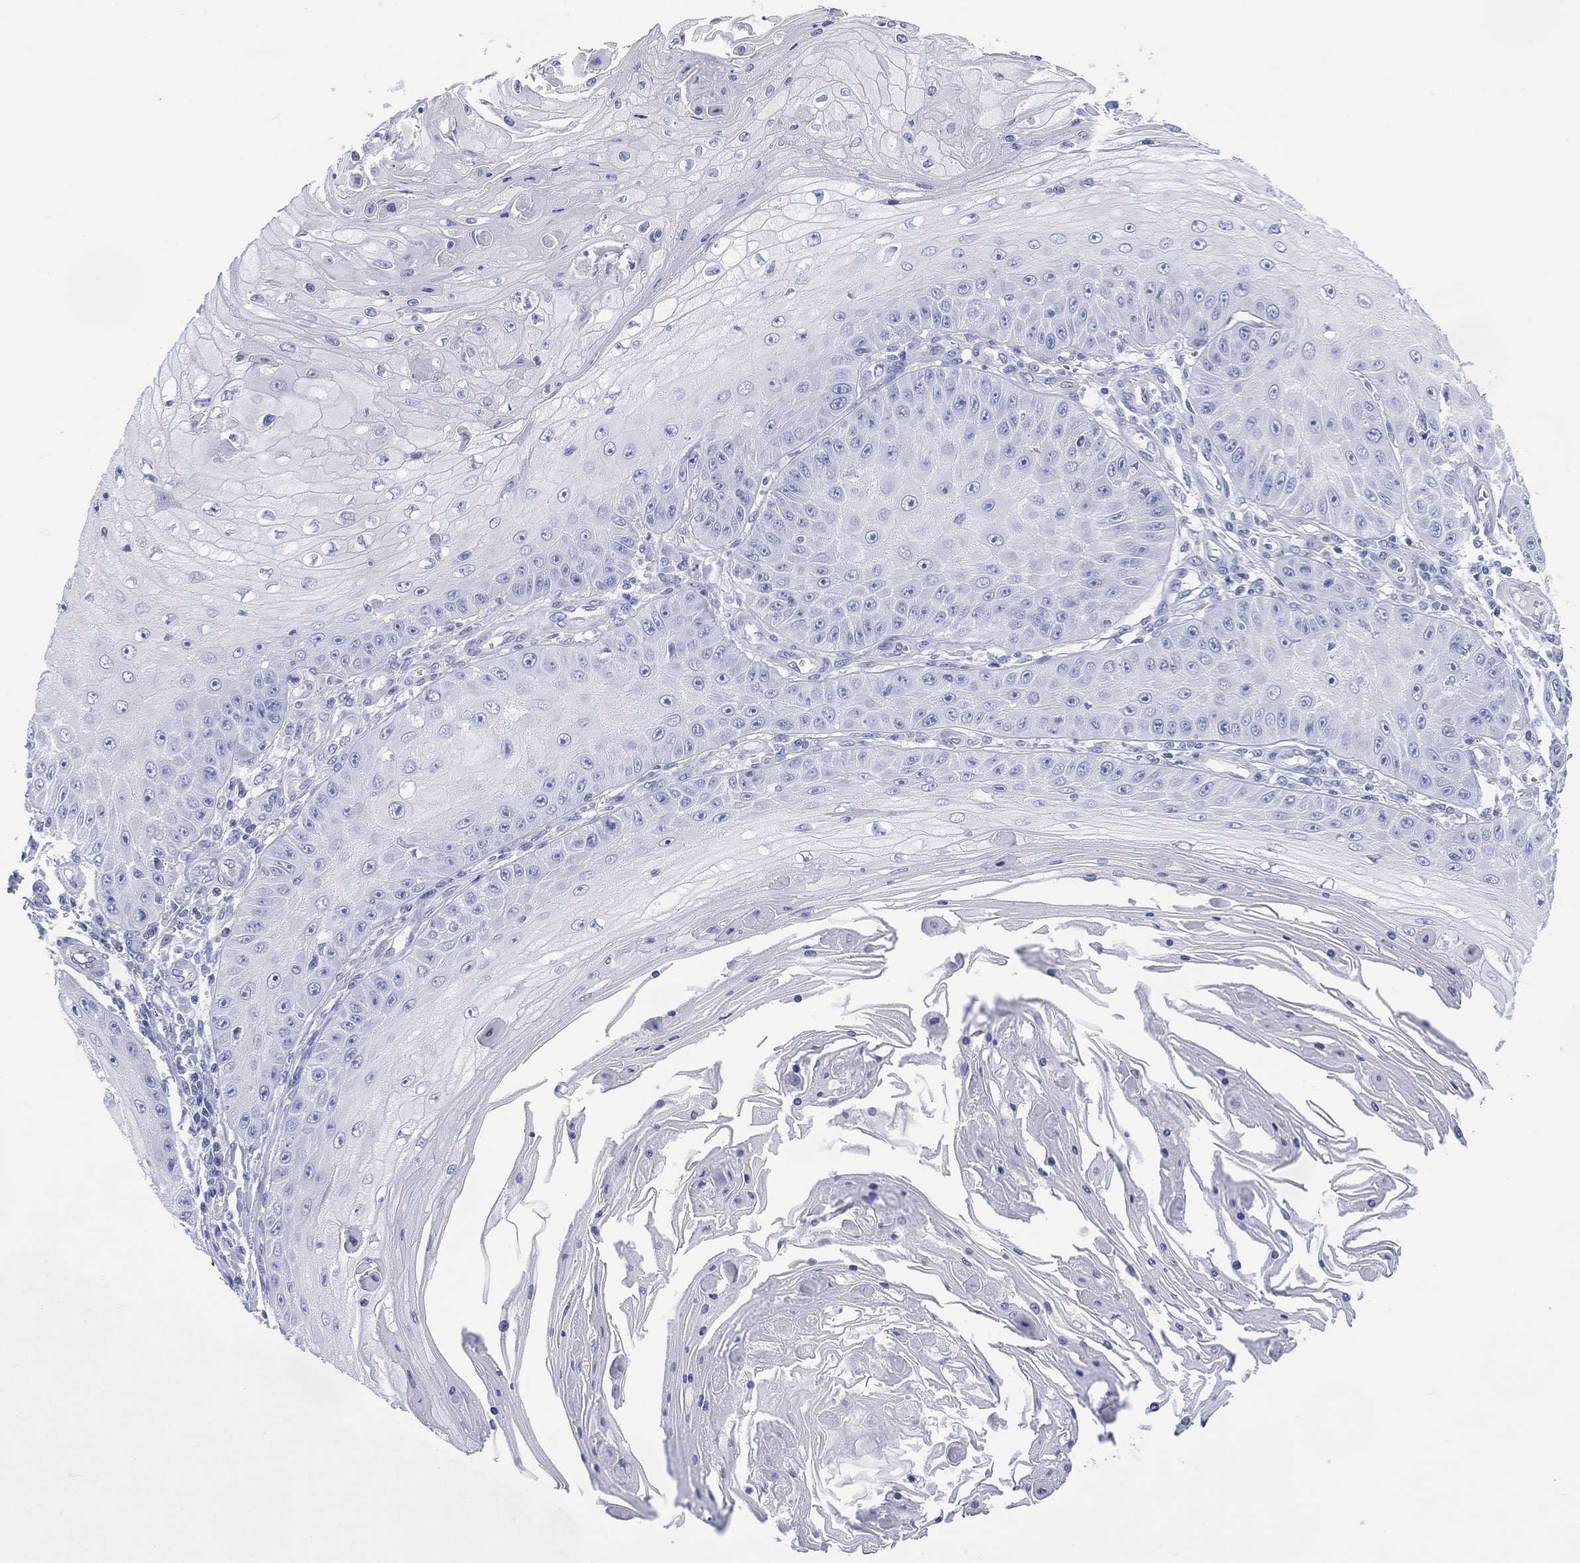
{"staining": {"intensity": "negative", "quantity": "none", "location": "none"}, "tissue": "skin cancer", "cell_type": "Tumor cells", "image_type": "cancer", "snomed": [{"axis": "morphology", "description": "Squamous cell carcinoma, NOS"}, {"axis": "topography", "description": "Skin"}], "caption": "Tumor cells are negative for protein expression in human skin cancer (squamous cell carcinoma). (DAB (3,3'-diaminobenzidine) IHC with hematoxylin counter stain).", "gene": "DDI1", "patient": {"sex": "male", "age": 70}}